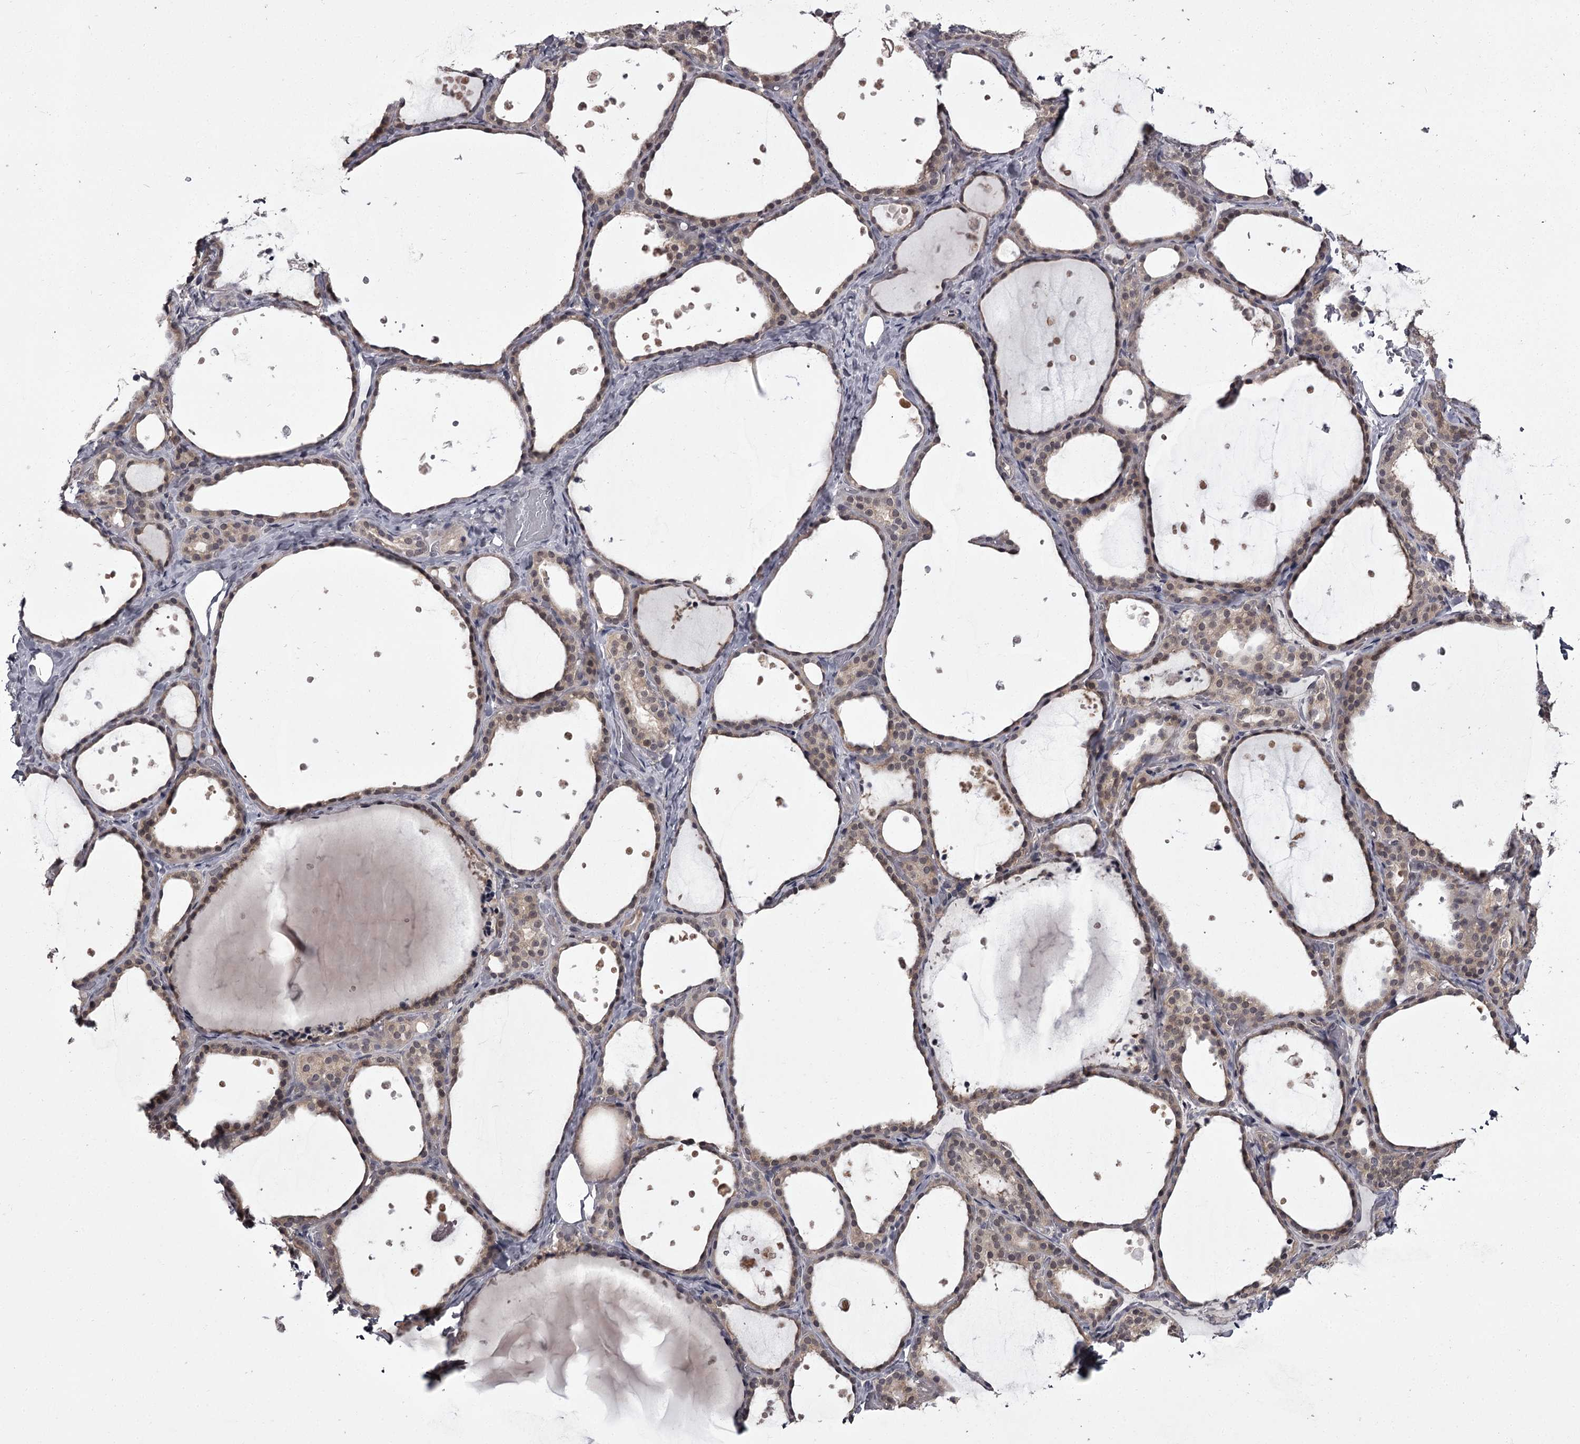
{"staining": {"intensity": "weak", "quantity": "<25%", "location": "cytoplasmic/membranous"}, "tissue": "thyroid gland", "cell_type": "Glandular cells", "image_type": "normal", "snomed": [{"axis": "morphology", "description": "Normal tissue, NOS"}, {"axis": "topography", "description": "Thyroid gland"}], "caption": "This micrograph is of normal thyroid gland stained with IHC to label a protein in brown with the nuclei are counter-stained blue. There is no expression in glandular cells.", "gene": "CCDC92", "patient": {"sex": "female", "age": 44}}